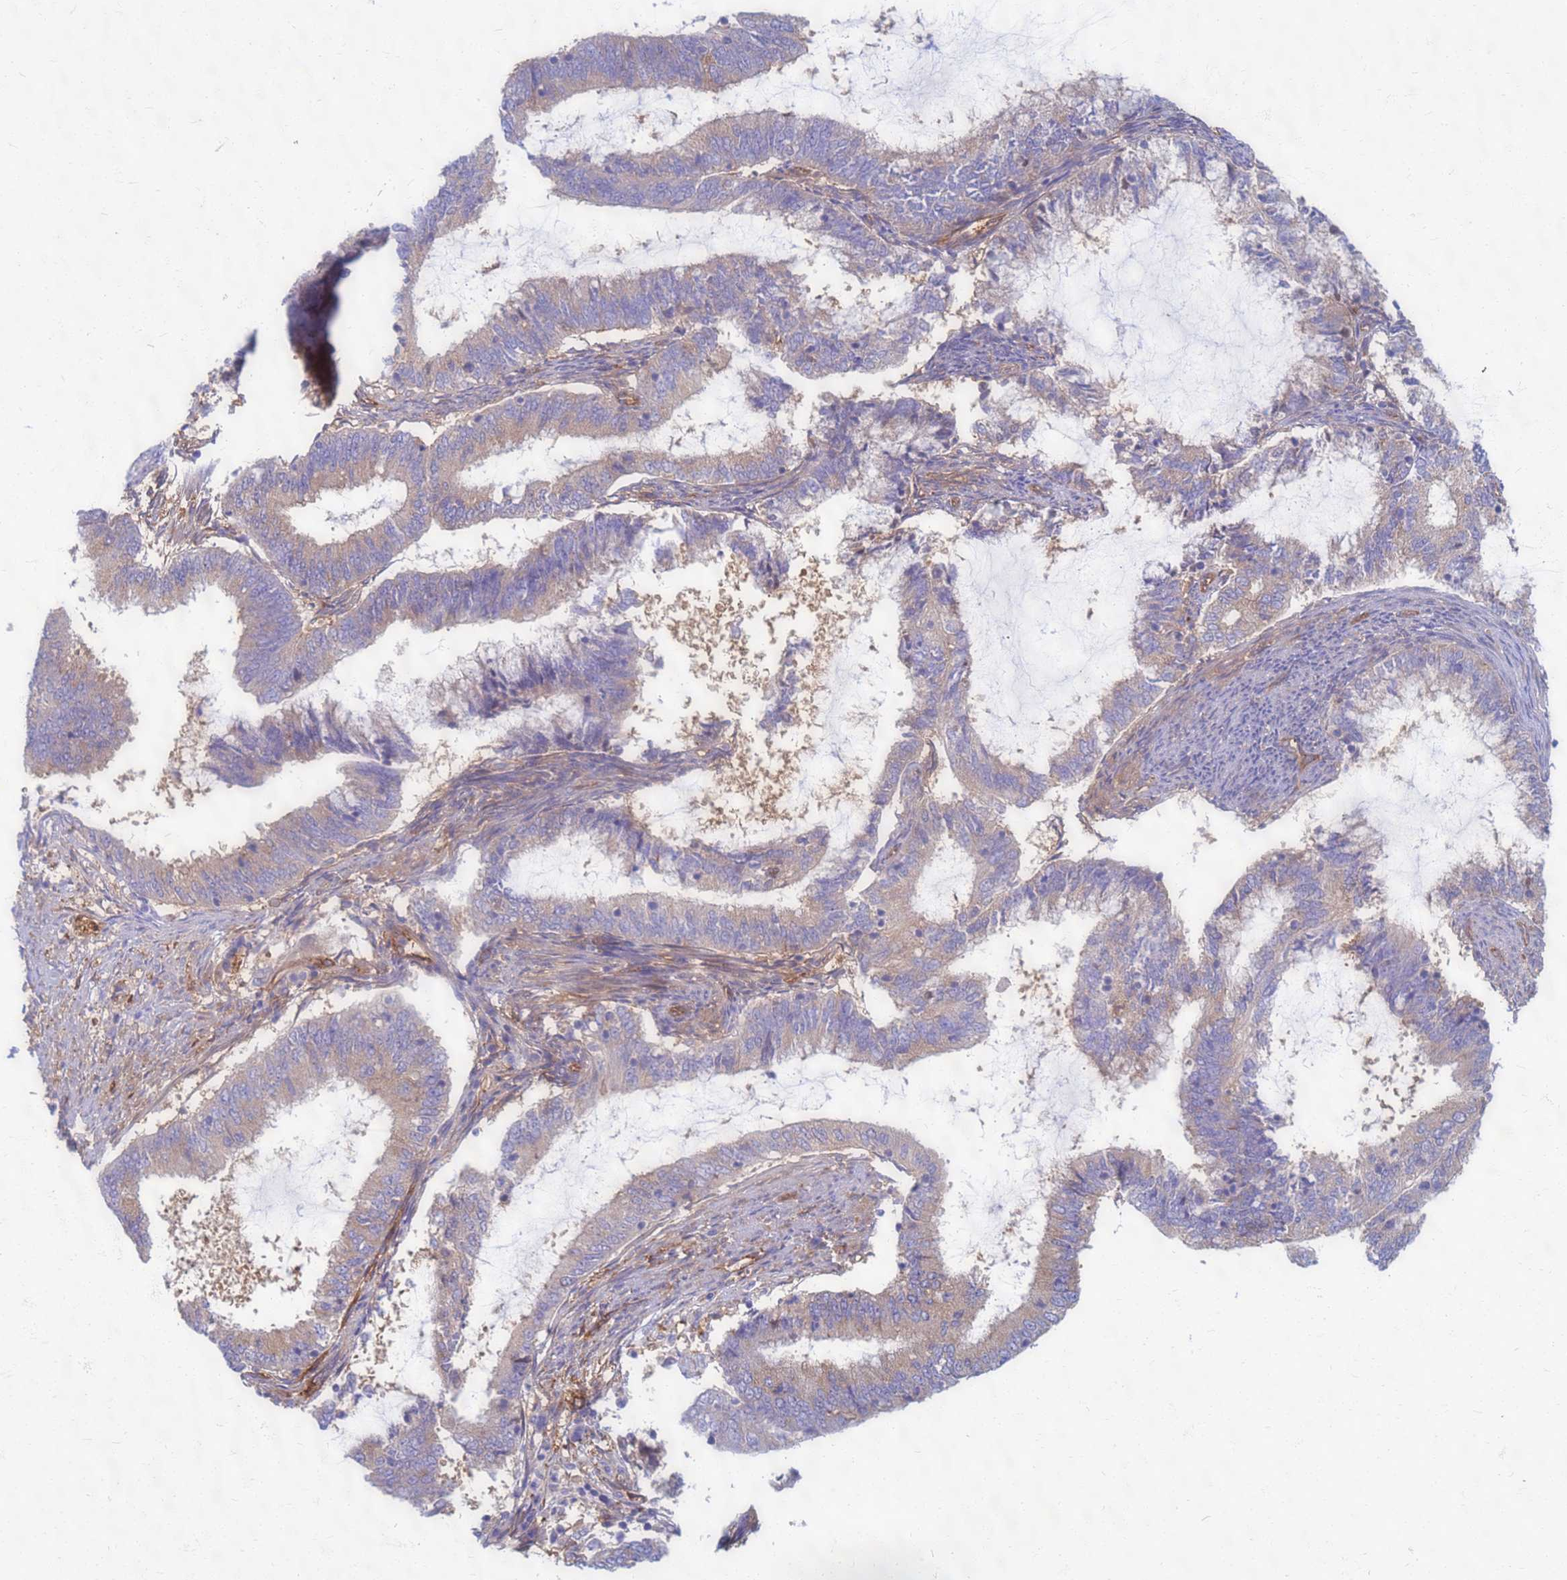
{"staining": {"intensity": "weak", "quantity": "25%-75%", "location": "cytoplasmic/membranous"}, "tissue": "endometrial cancer", "cell_type": "Tumor cells", "image_type": "cancer", "snomed": [{"axis": "morphology", "description": "Adenocarcinoma, NOS"}, {"axis": "topography", "description": "Endometrium"}], "caption": "Human endometrial cancer stained with a brown dye reveals weak cytoplasmic/membranous positive positivity in about 25%-75% of tumor cells.", "gene": "EEA1", "patient": {"sex": "female", "age": 51}}